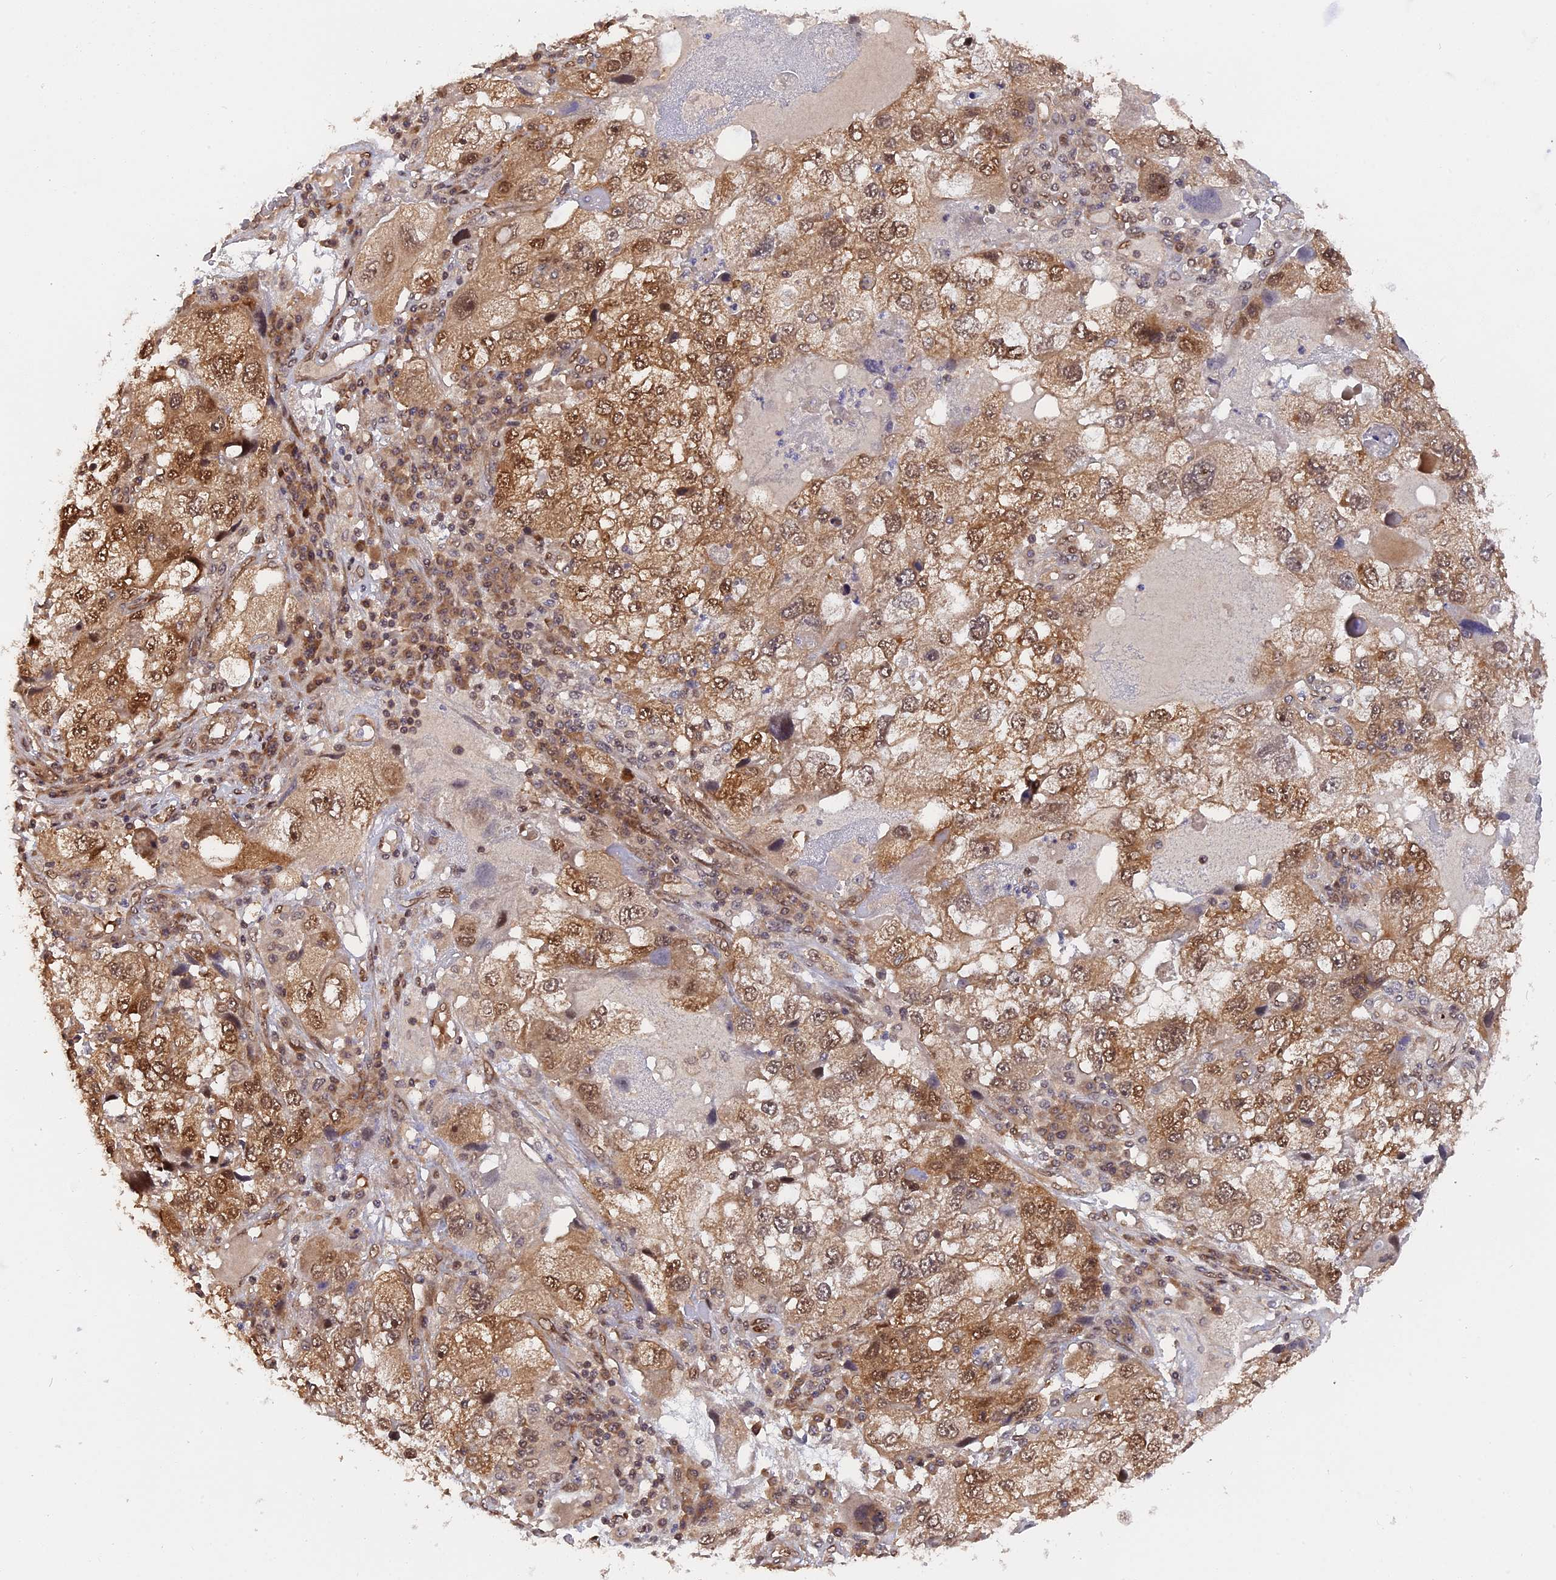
{"staining": {"intensity": "moderate", "quantity": ">75%", "location": "cytoplasmic/membranous,nuclear"}, "tissue": "endometrial cancer", "cell_type": "Tumor cells", "image_type": "cancer", "snomed": [{"axis": "morphology", "description": "Adenocarcinoma, NOS"}, {"axis": "topography", "description": "Endometrium"}], "caption": "An image showing moderate cytoplasmic/membranous and nuclear expression in approximately >75% of tumor cells in endometrial adenocarcinoma, as visualized by brown immunohistochemical staining.", "gene": "ZNF428", "patient": {"sex": "female", "age": 49}}